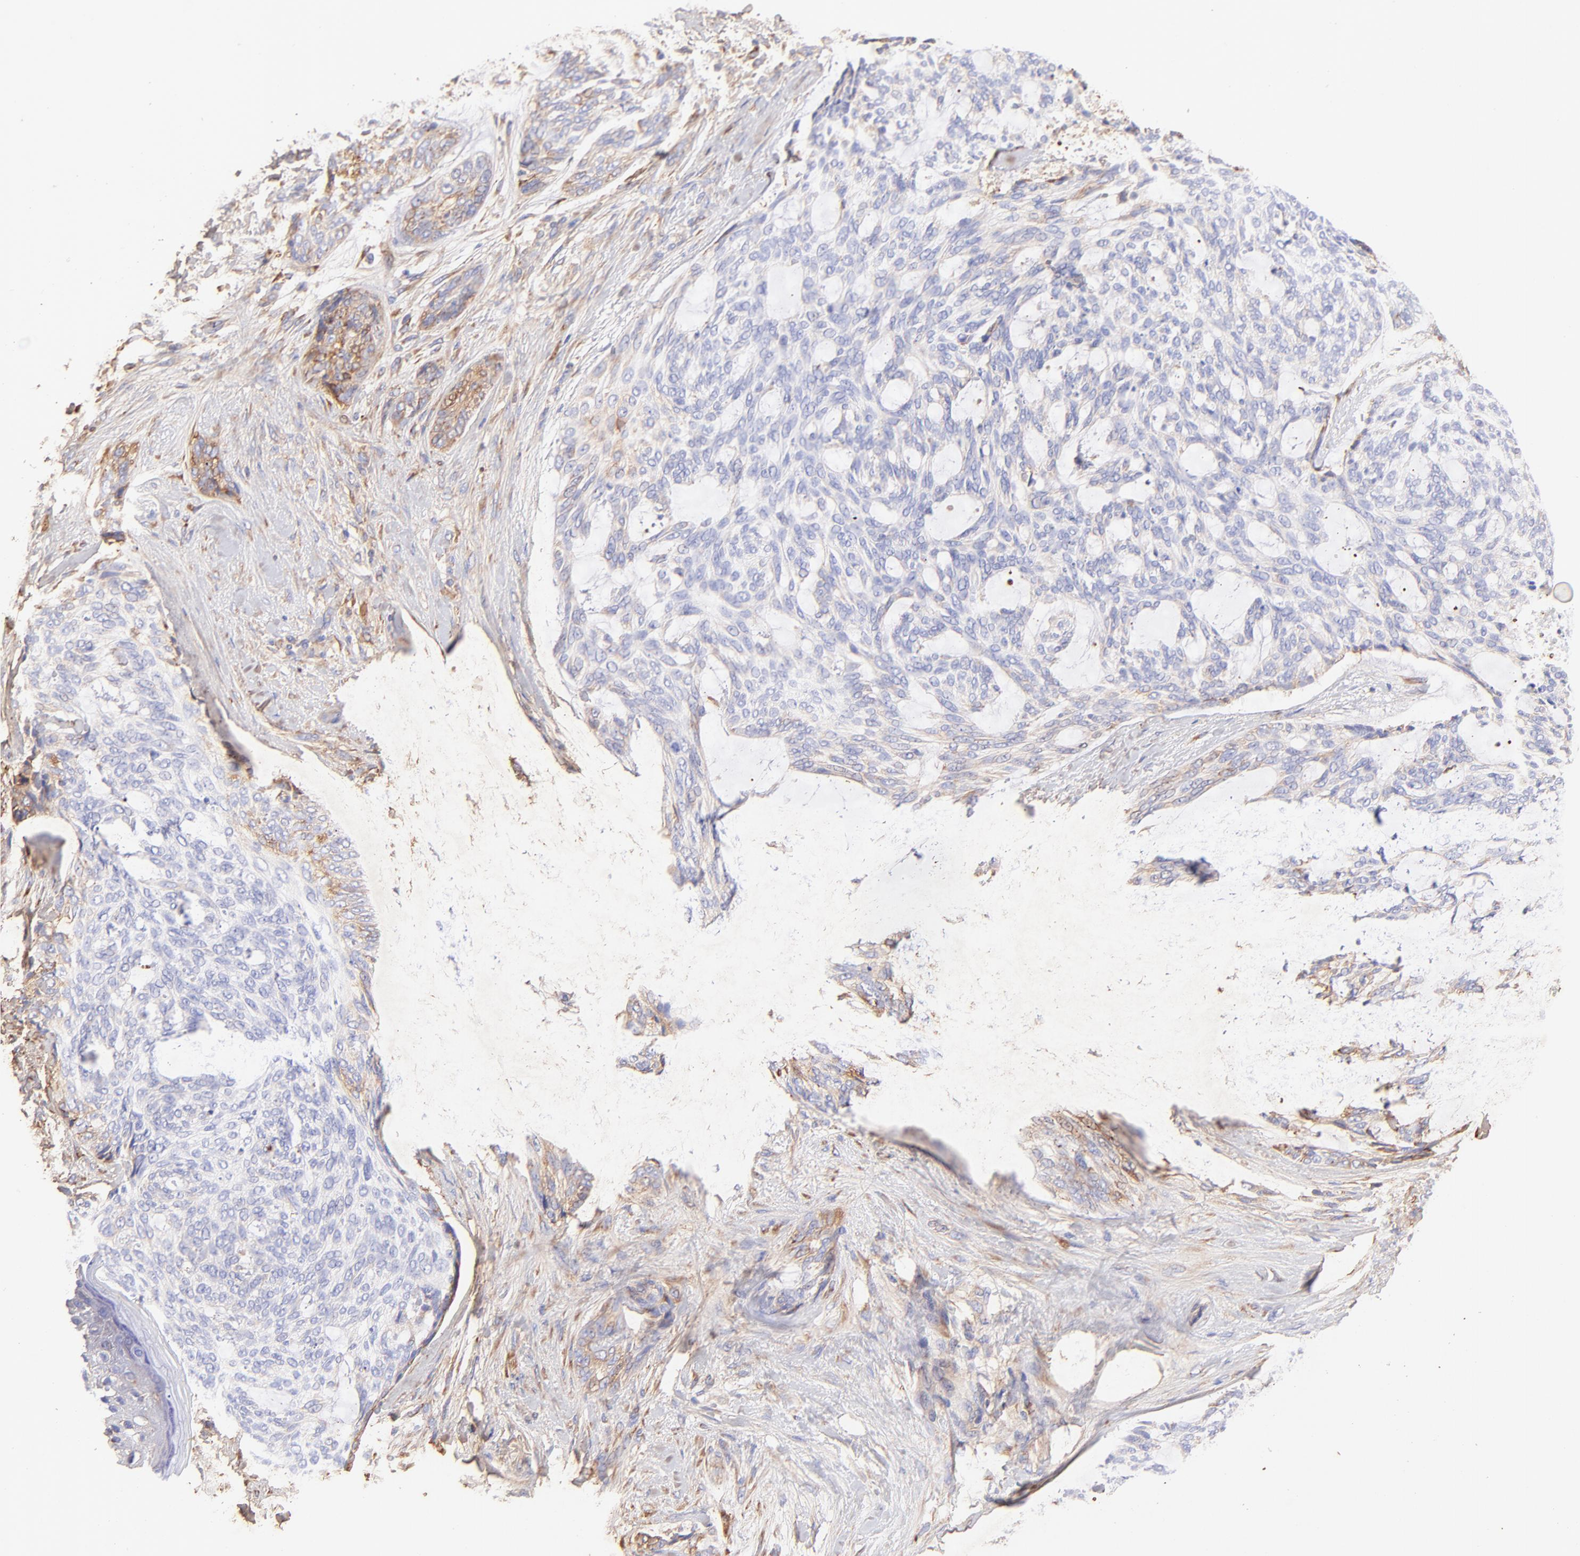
{"staining": {"intensity": "weak", "quantity": "<25%", "location": "cytoplasmic/membranous"}, "tissue": "skin cancer", "cell_type": "Tumor cells", "image_type": "cancer", "snomed": [{"axis": "morphology", "description": "Normal tissue, NOS"}, {"axis": "morphology", "description": "Basal cell carcinoma"}, {"axis": "topography", "description": "Skin"}], "caption": "Skin basal cell carcinoma was stained to show a protein in brown. There is no significant expression in tumor cells.", "gene": "BGN", "patient": {"sex": "female", "age": 71}}